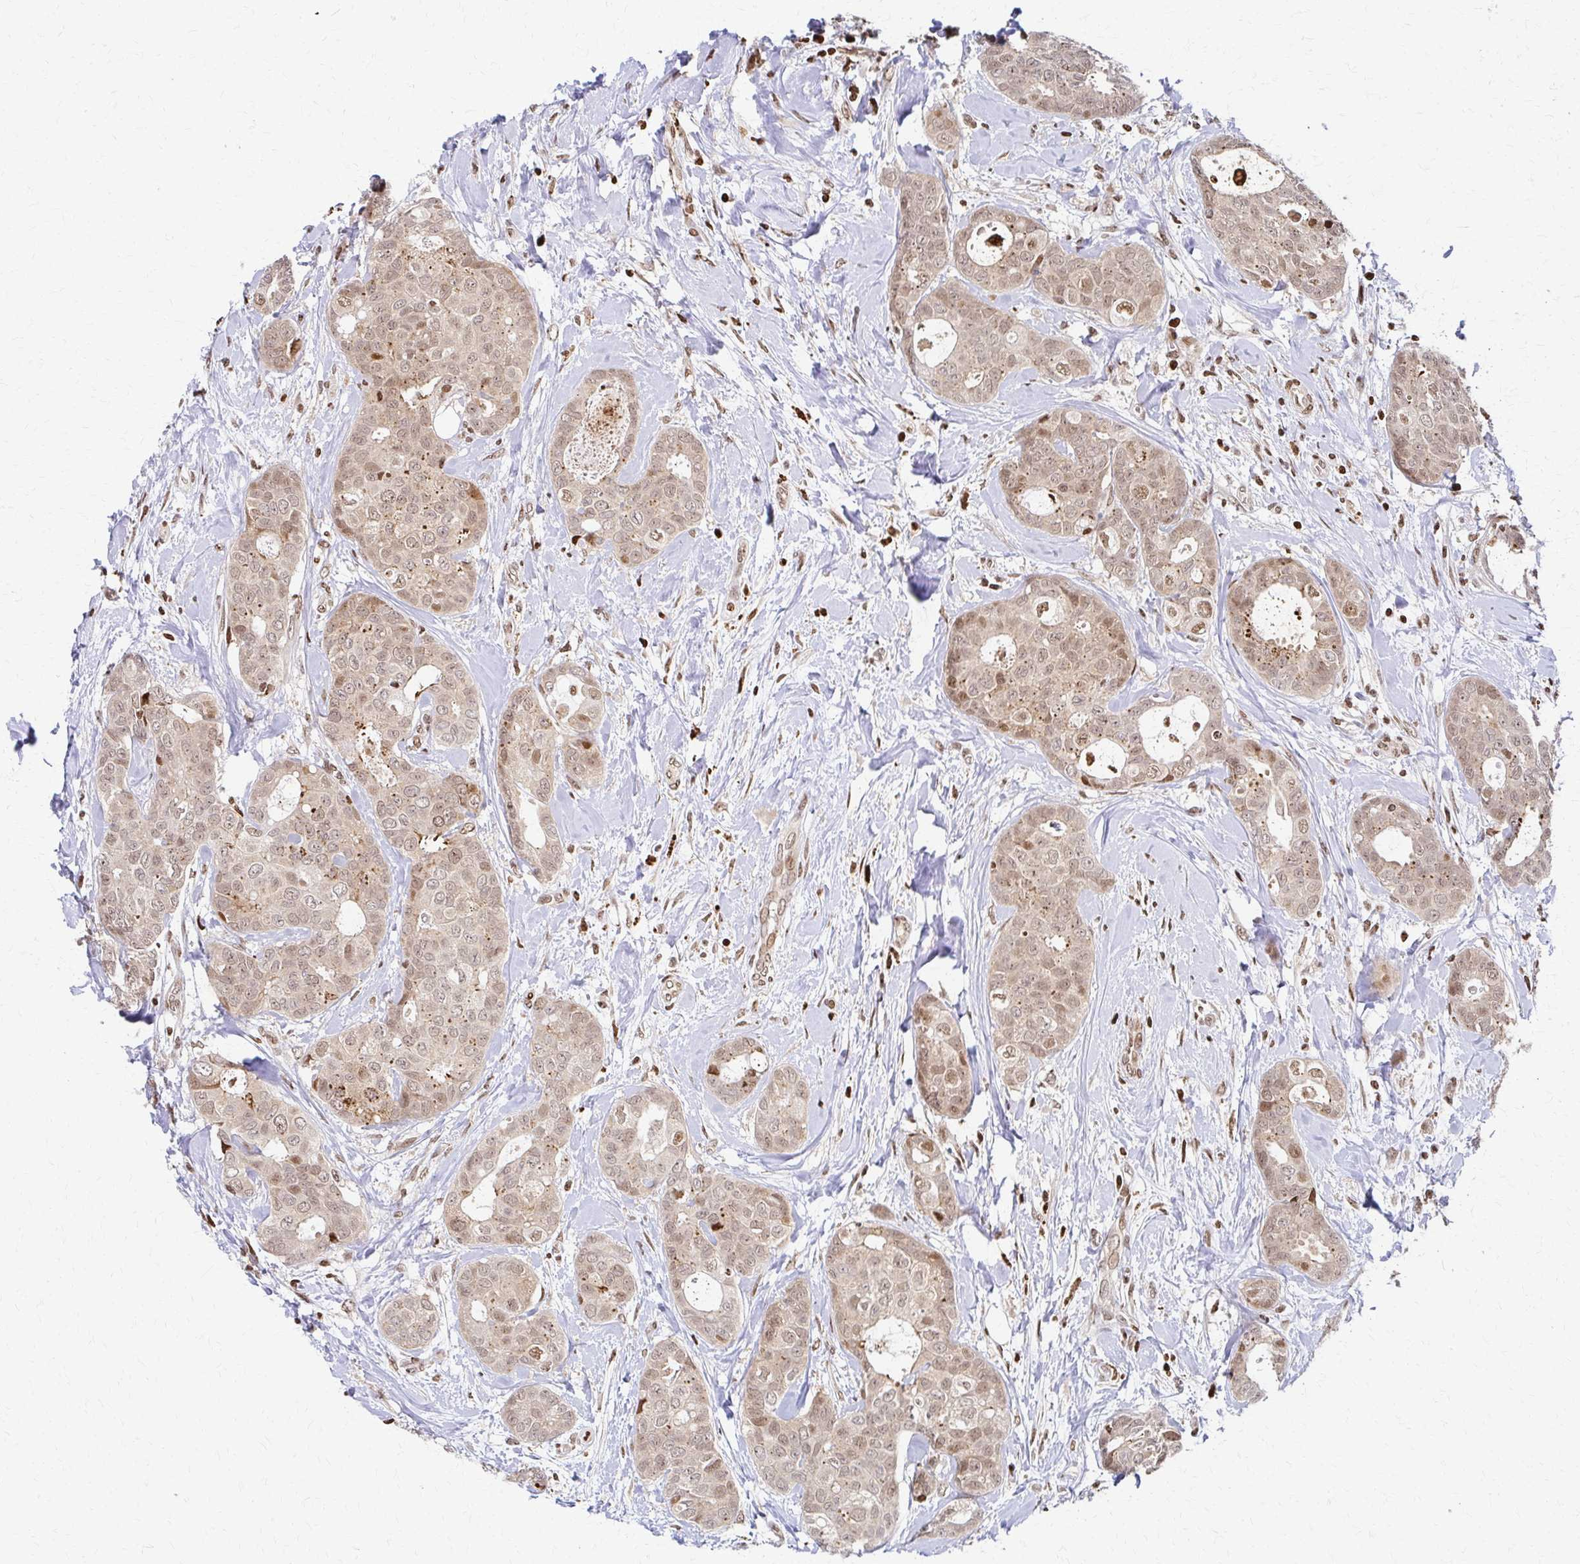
{"staining": {"intensity": "weak", "quantity": "25%-75%", "location": "cytoplasmic/membranous,nuclear"}, "tissue": "breast cancer", "cell_type": "Tumor cells", "image_type": "cancer", "snomed": [{"axis": "morphology", "description": "Duct carcinoma"}, {"axis": "topography", "description": "Breast"}], "caption": "Protein expression analysis of breast cancer reveals weak cytoplasmic/membranous and nuclear expression in approximately 25%-75% of tumor cells.", "gene": "PSMD7", "patient": {"sex": "female", "age": 45}}